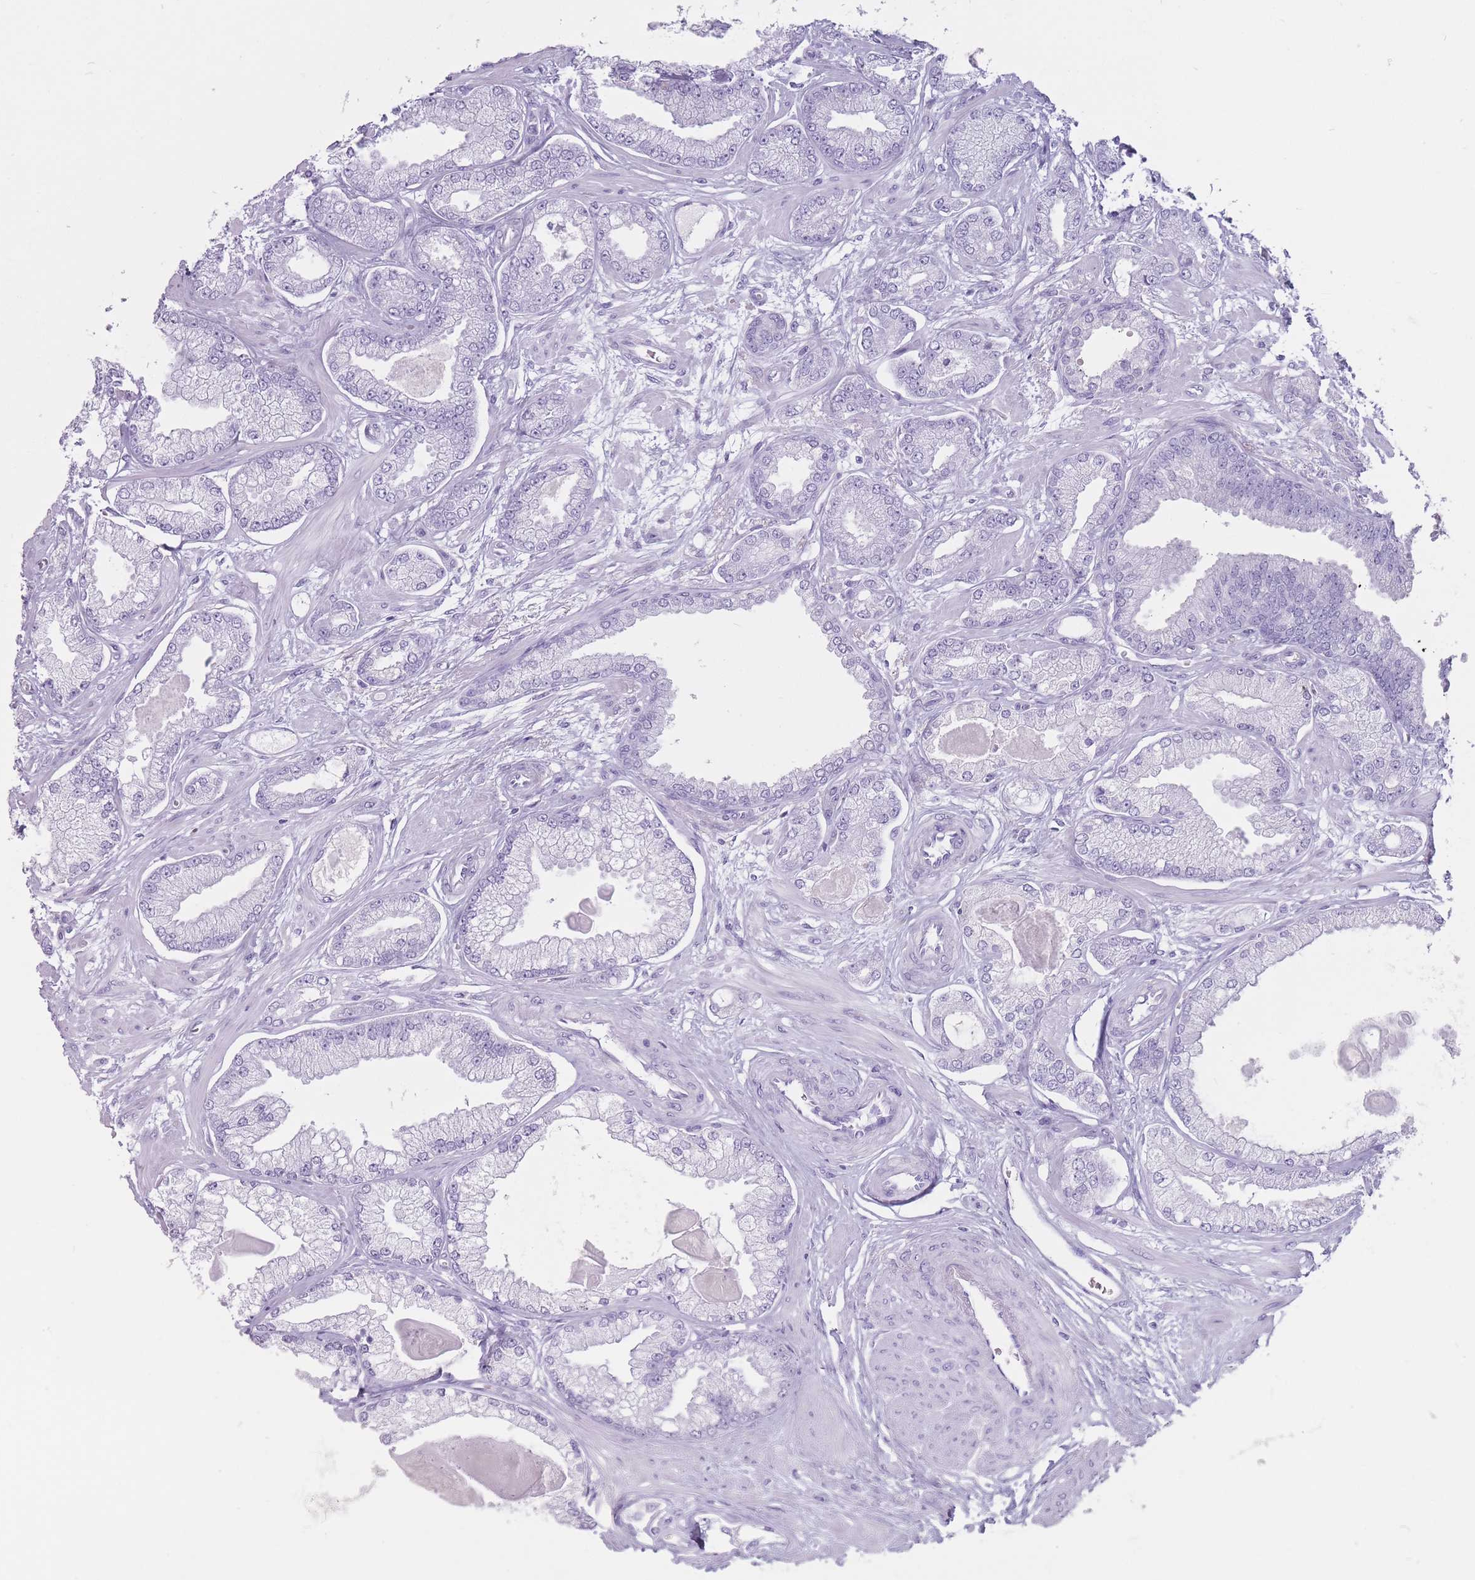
{"staining": {"intensity": "negative", "quantity": "none", "location": "none"}, "tissue": "prostate cancer", "cell_type": "Tumor cells", "image_type": "cancer", "snomed": [{"axis": "morphology", "description": "Adenocarcinoma, Low grade"}, {"axis": "topography", "description": "Prostate"}], "caption": "This is a histopathology image of immunohistochemistry staining of prostate low-grade adenocarcinoma, which shows no positivity in tumor cells.", "gene": "PNMA3", "patient": {"sex": "male", "age": 64}}